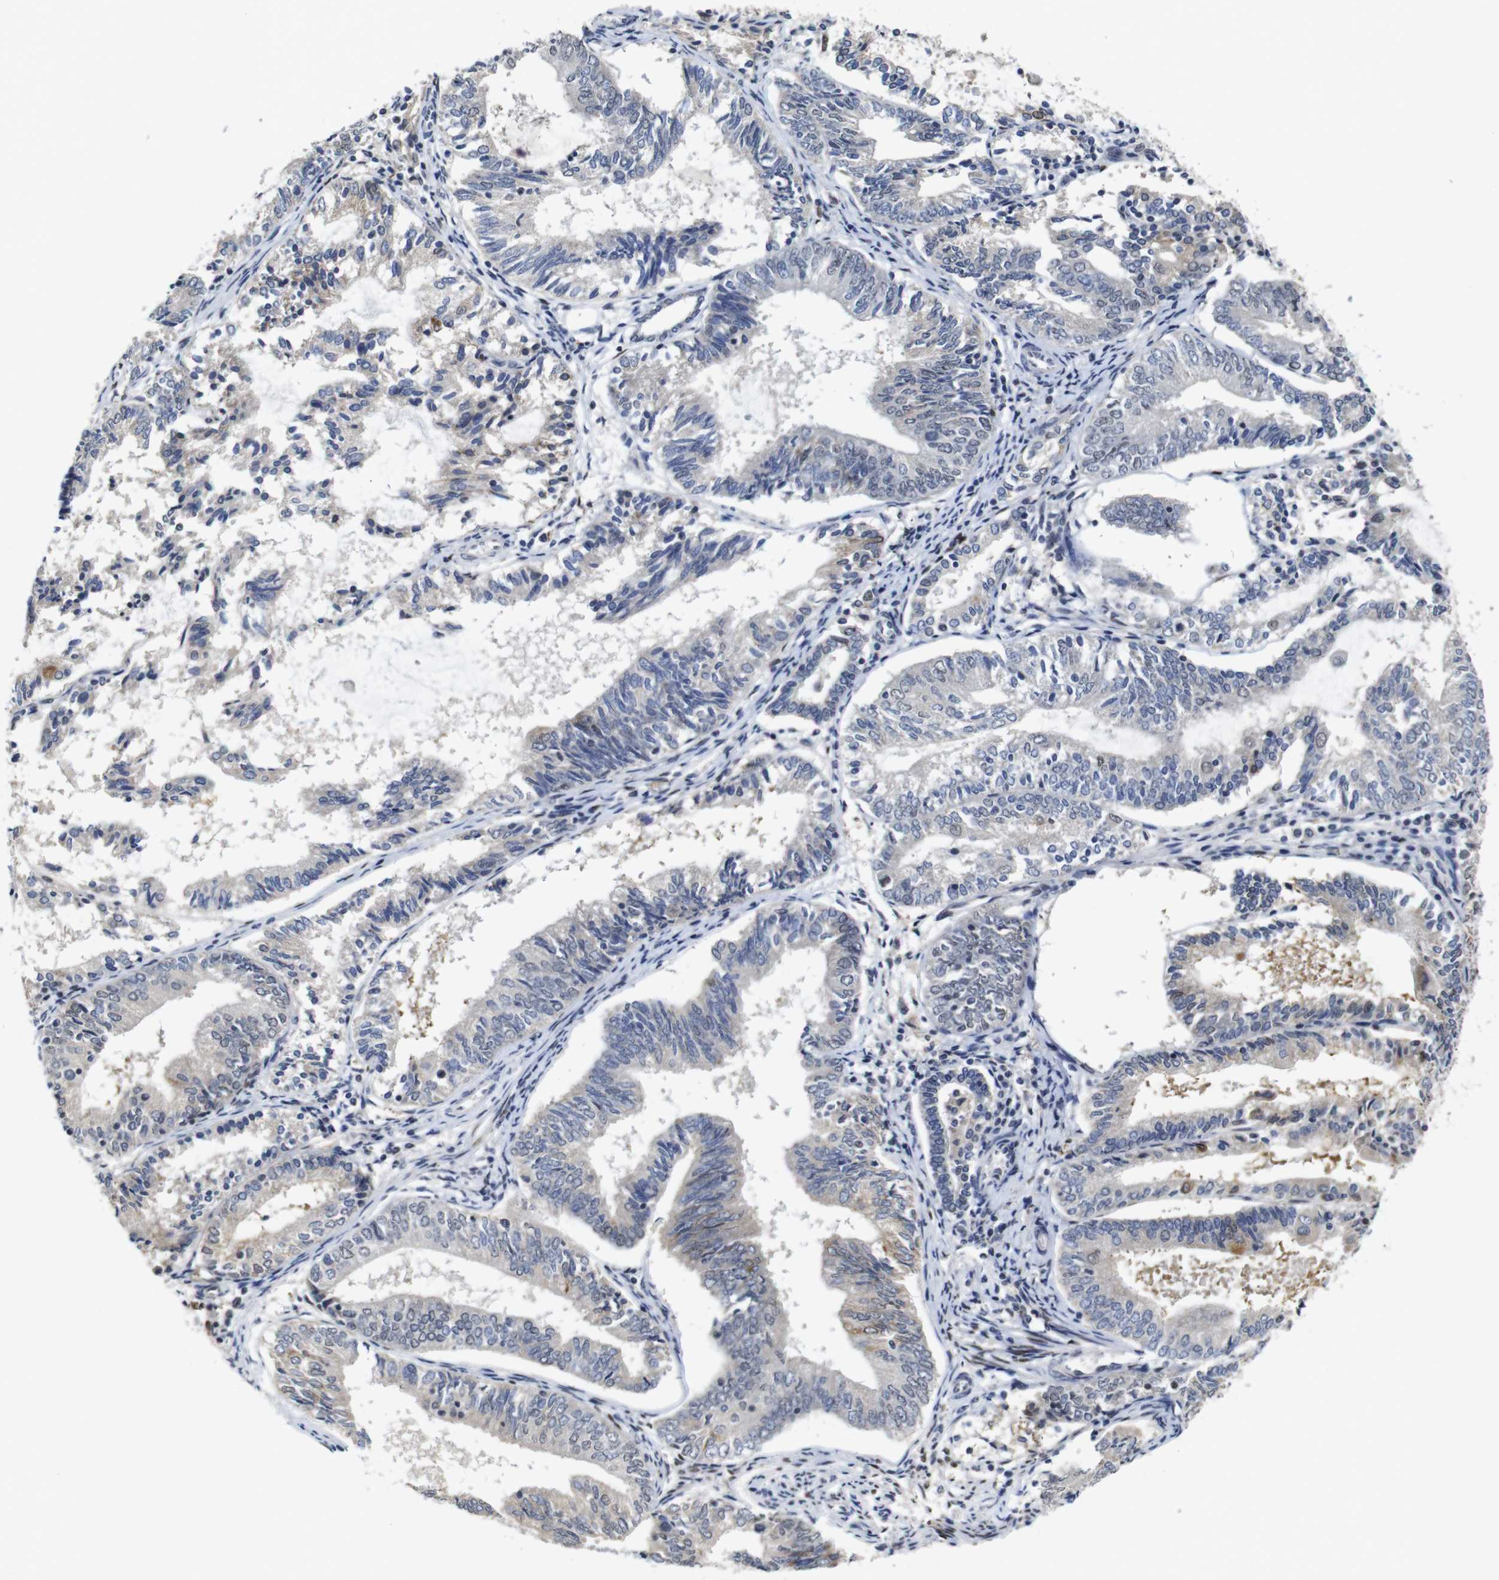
{"staining": {"intensity": "weak", "quantity": "<25%", "location": "cytoplasmic/membranous,nuclear"}, "tissue": "endometrial cancer", "cell_type": "Tumor cells", "image_type": "cancer", "snomed": [{"axis": "morphology", "description": "Adenocarcinoma, NOS"}, {"axis": "topography", "description": "Endometrium"}], "caption": "High power microscopy image of an immunohistochemistry (IHC) micrograph of adenocarcinoma (endometrial), revealing no significant positivity in tumor cells.", "gene": "NTRK3", "patient": {"sex": "female", "age": 81}}